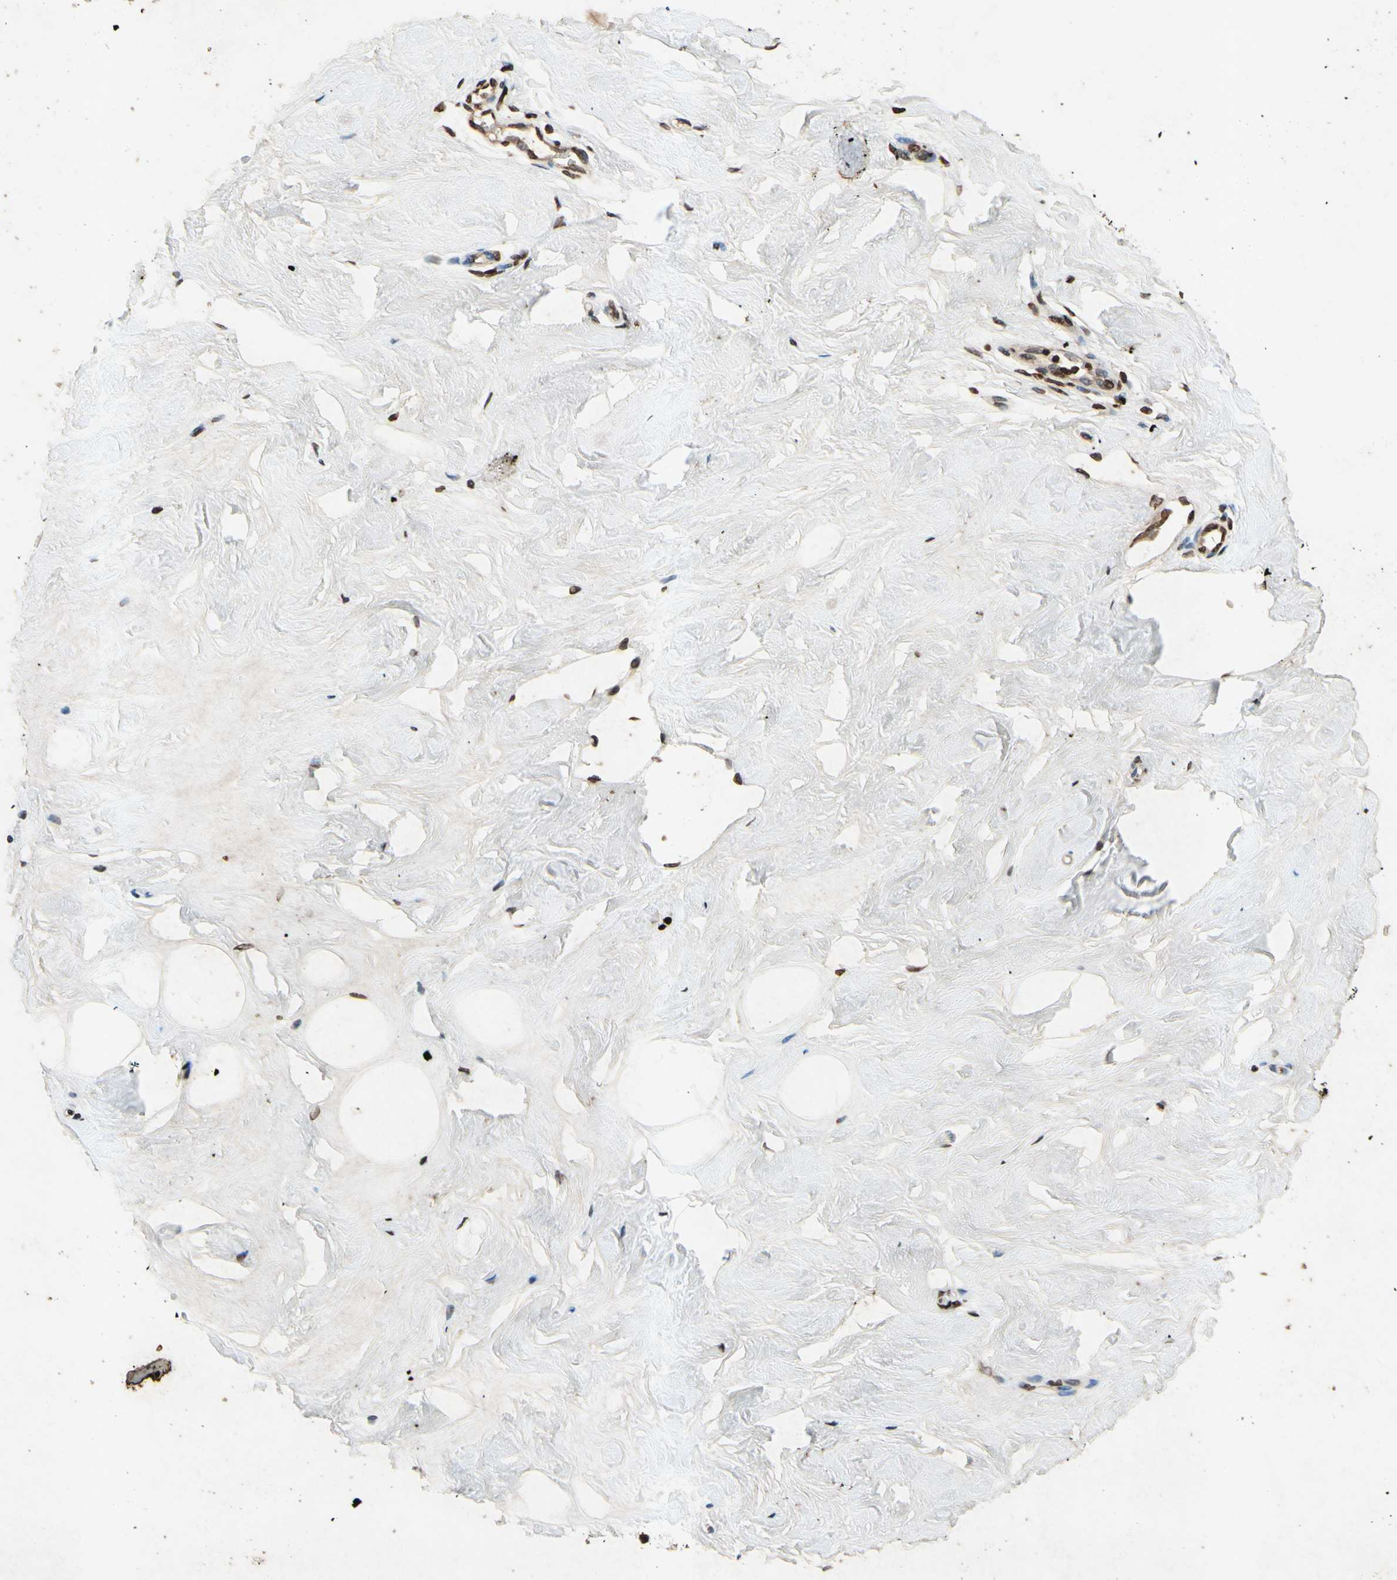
{"staining": {"intensity": "moderate", "quantity": ">75%", "location": "nuclear"}, "tissue": "breast", "cell_type": "Adipocytes", "image_type": "normal", "snomed": [{"axis": "morphology", "description": "Normal tissue, NOS"}, {"axis": "topography", "description": "Breast"}], "caption": "Immunohistochemical staining of benign human breast displays >75% levels of moderate nuclear protein expression in about >75% of adipocytes.", "gene": "HOXB3", "patient": {"sex": "female", "age": 52}}